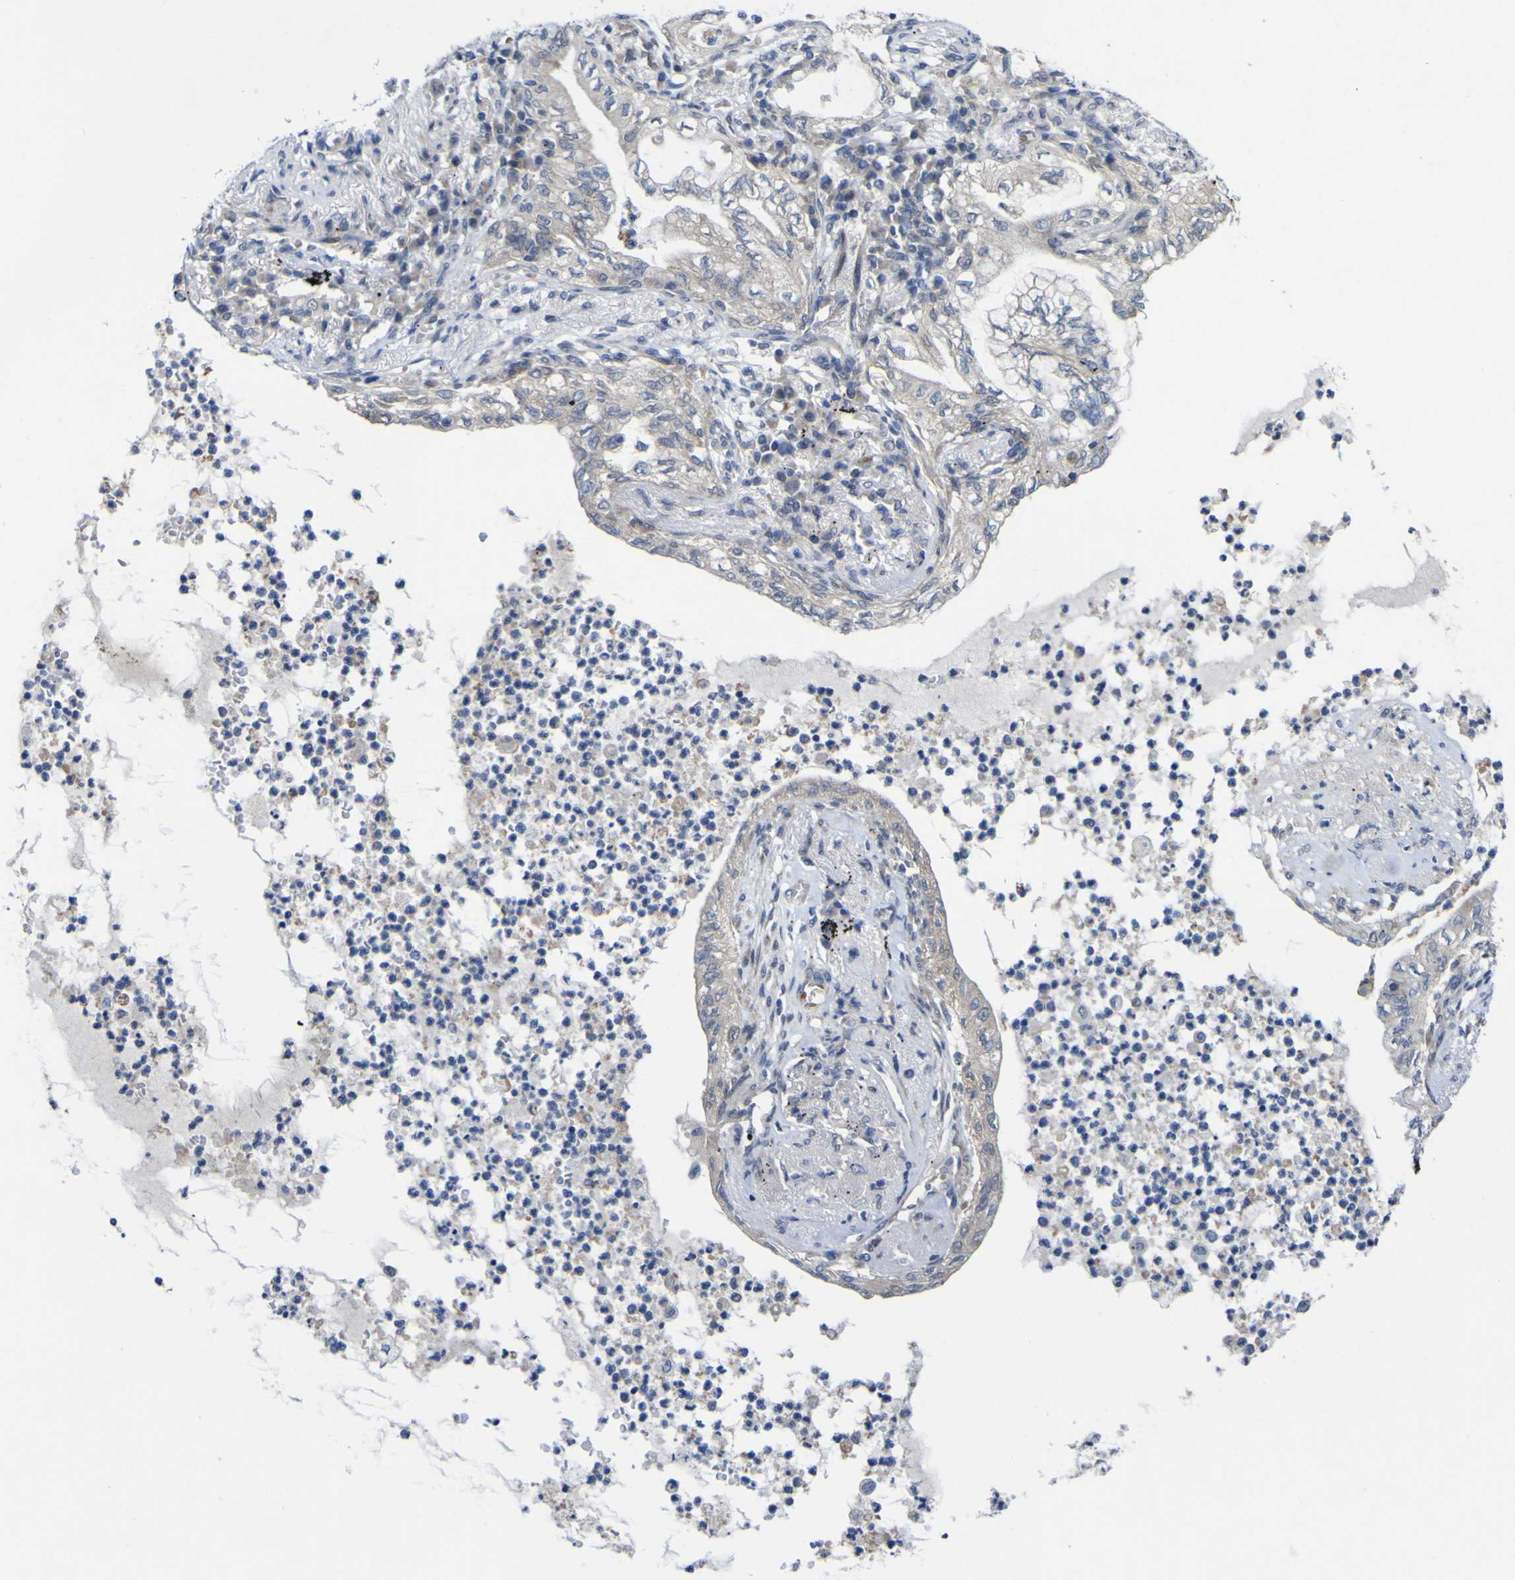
{"staining": {"intensity": "negative", "quantity": "none", "location": "none"}, "tissue": "lung cancer", "cell_type": "Tumor cells", "image_type": "cancer", "snomed": [{"axis": "morphology", "description": "Normal tissue, NOS"}, {"axis": "morphology", "description": "Adenocarcinoma, NOS"}, {"axis": "topography", "description": "Bronchus"}, {"axis": "topography", "description": "Lung"}], "caption": "Immunohistochemistry image of neoplastic tissue: human lung cancer (adenocarcinoma) stained with DAB reveals no significant protein expression in tumor cells.", "gene": "NAV1", "patient": {"sex": "female", "age": 70}}